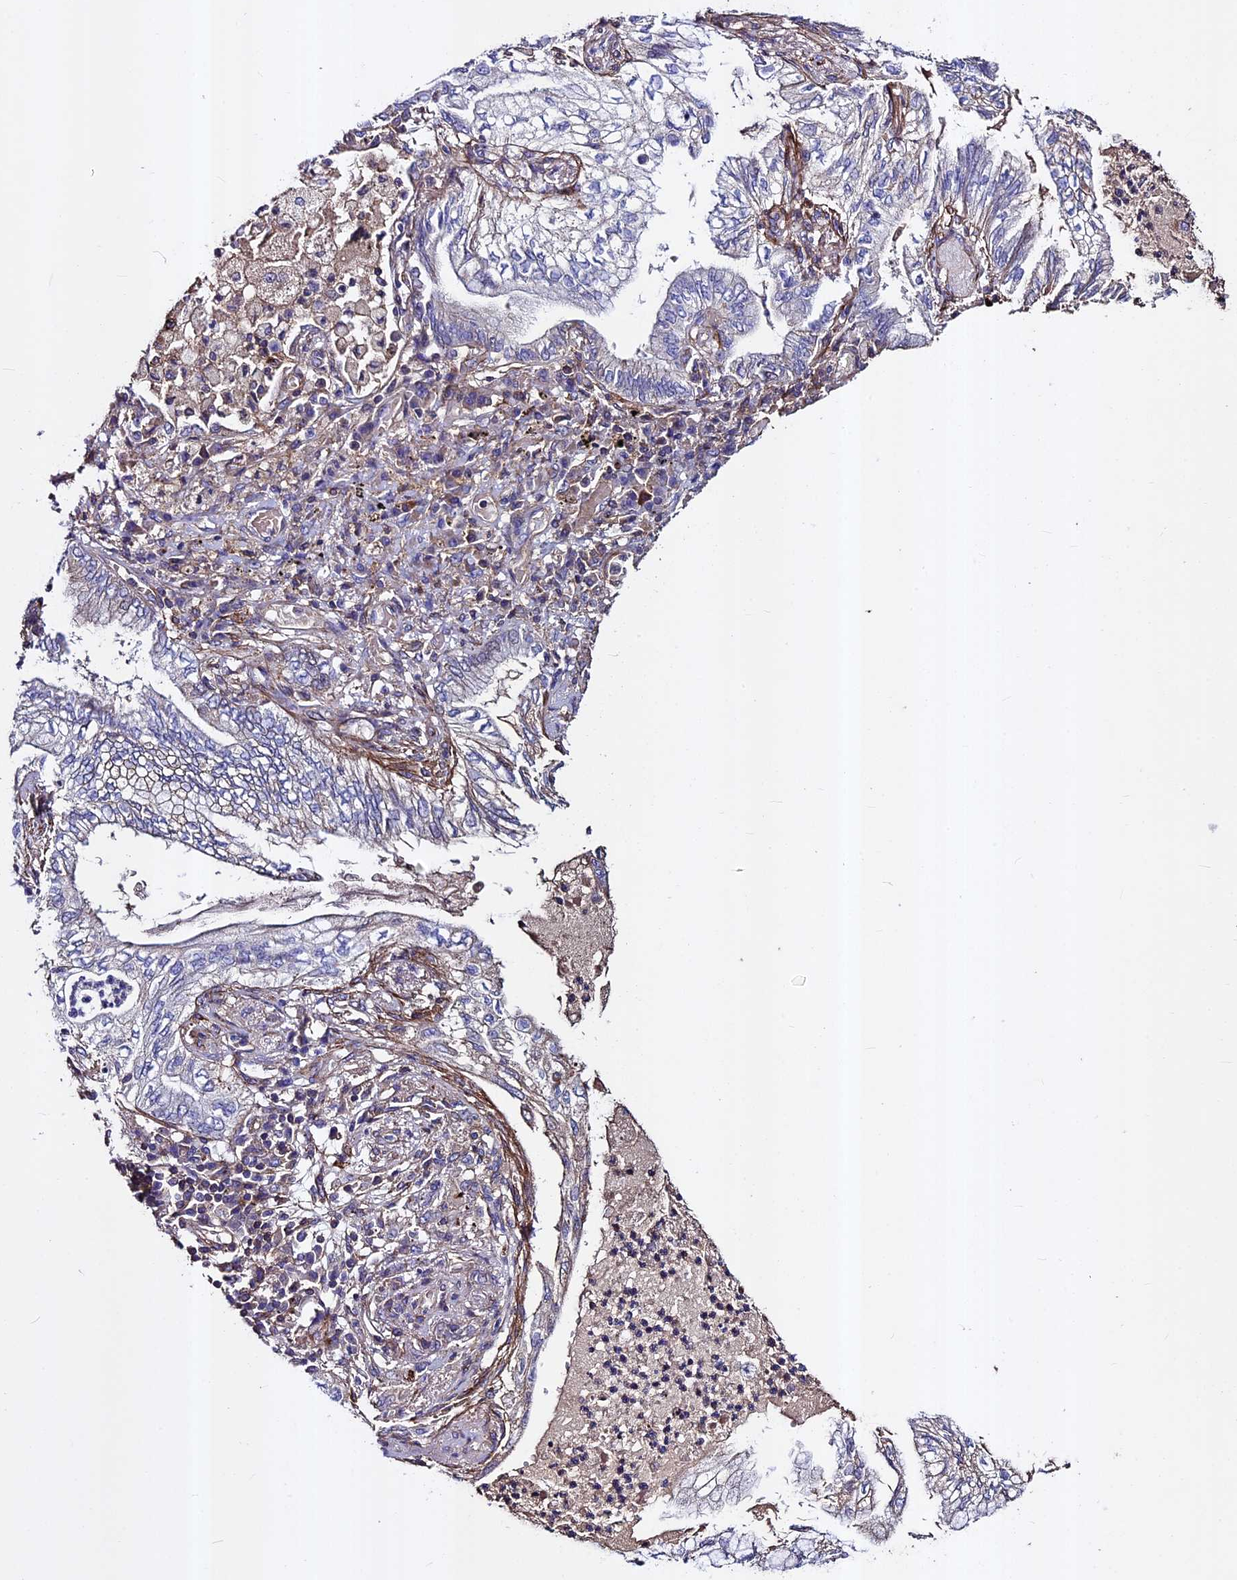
{"staining": {"intensity": "negative", "quantity": "none", "location": "none"}, "tissue": "lung cancer", "cell_type": "Tumor cells", "image_type": "cancer", "snomed": [{"axis": "morphology", "description": "Adenocarcinoma, NOS"}, {"axis": "topography", "description": "Lung"}], "caption": "Tumor cells are negative for protein expression in human lung cancer. Brightfield microscopy of immunohistochemistry stained with DAB (3,3'-diaminobenzidine) (brown) and hematoxylin (blue), captured at high magnification.", "gene": "EVA1B", "patient": {"sex": "female", "age": 70}}